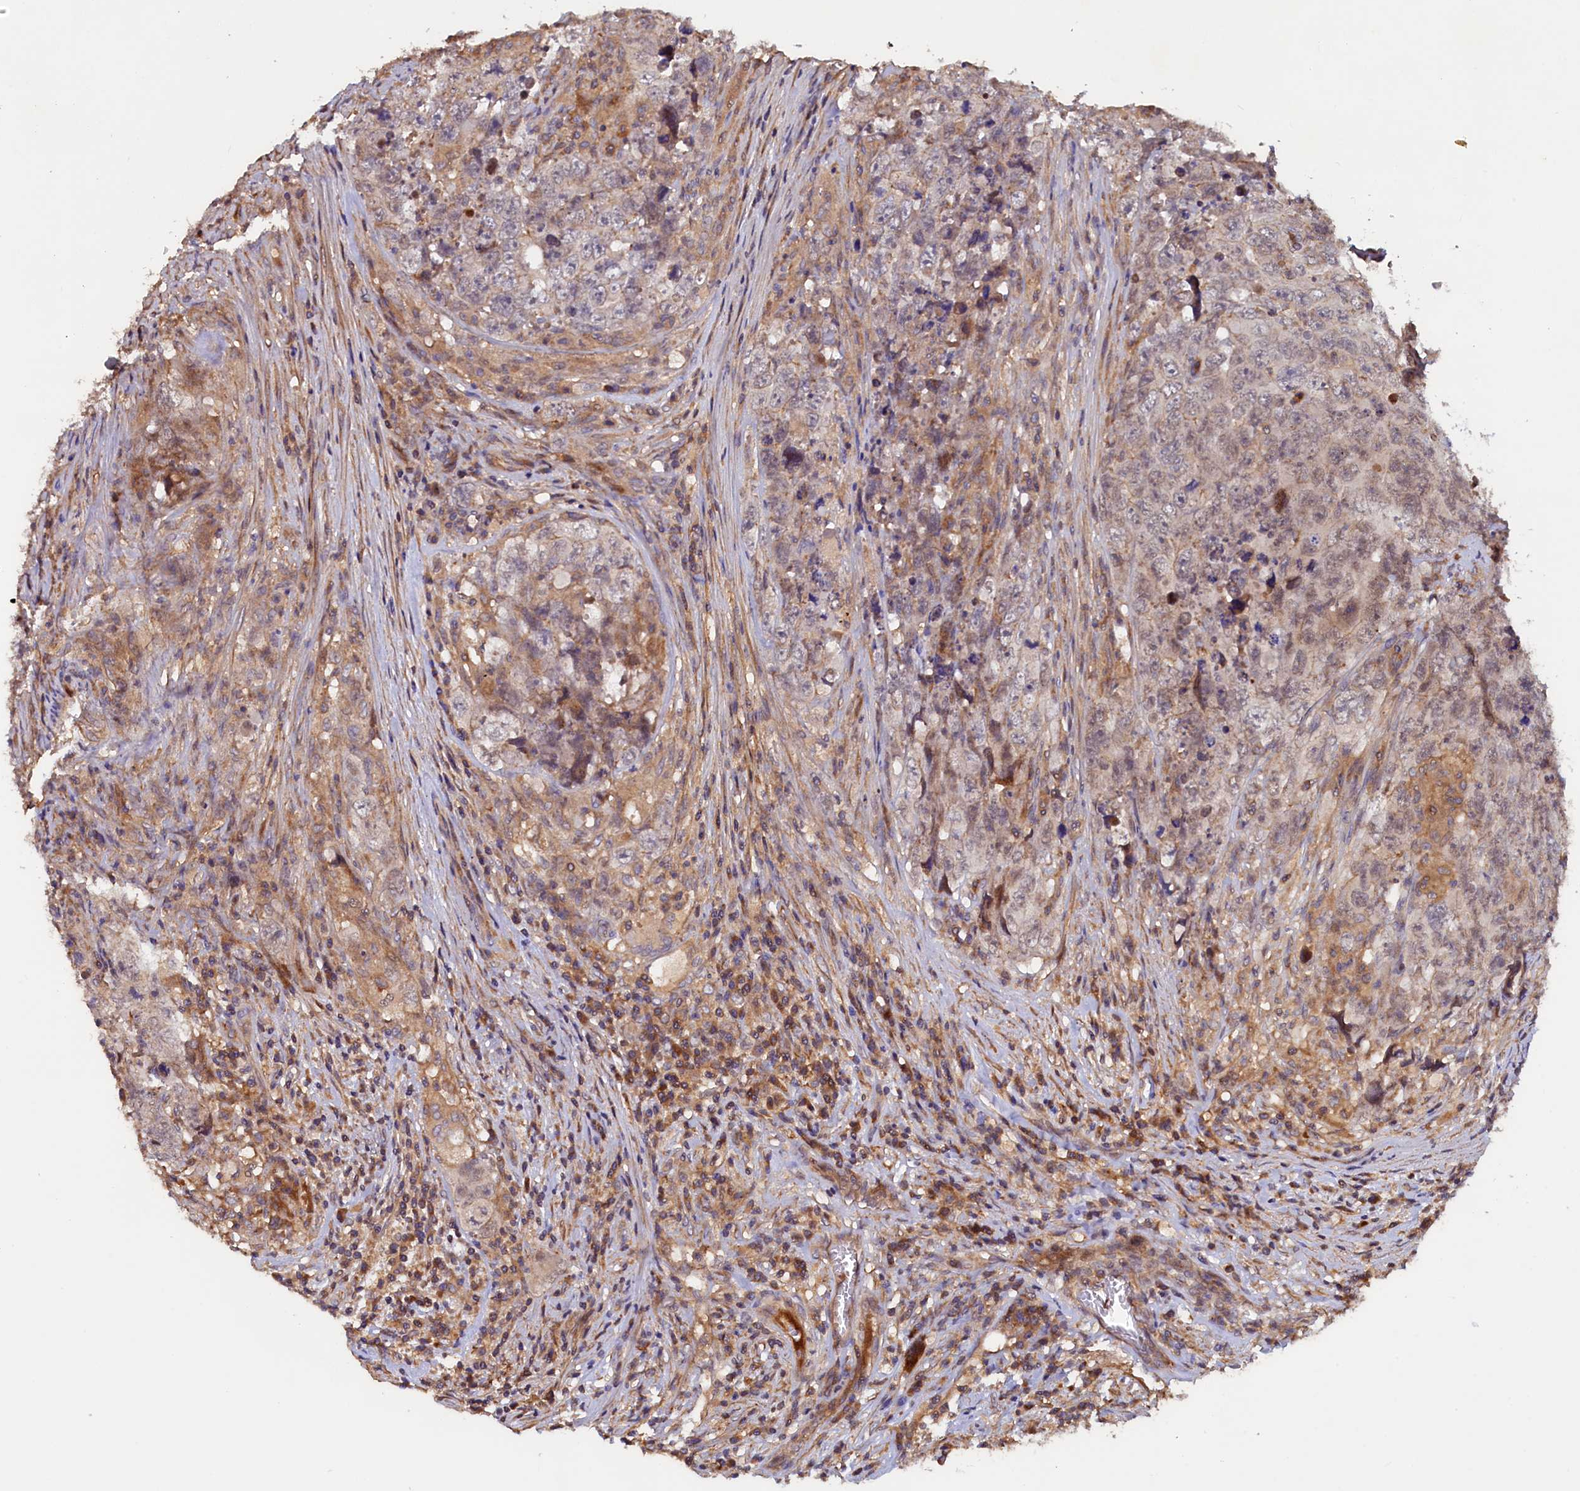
{"staining": {"intensity": "weak", "quantity": "25%-75%", "location": "cytoplasmic/membranous,nuclear"}, "tissue": "testis cancer", "cell_type": "Tumor cells", "image_type": "cancer", "snomed": [{"axis": "morphology", "description": "Seminoma, NOS"}, {"axis": "morphology", "description": "Carcinoma, Embryonal, NOS"}, {"axis": "topography", "description": "Testis"}], "caption": "Immunohistochemical staining of testis seminoma exhibits low levels of weak cytoplasmic/membranous and nuclear expression in approximately 25%-75% of tumor cells. Using DAB (3,3'-diaminobenzidine) (brown) and hematoxylin (blue) stains, captured at high magnification using brightfield microscopy.", "gene": "DUOXA1", "patient": {"sex": "male", "age": 43}}